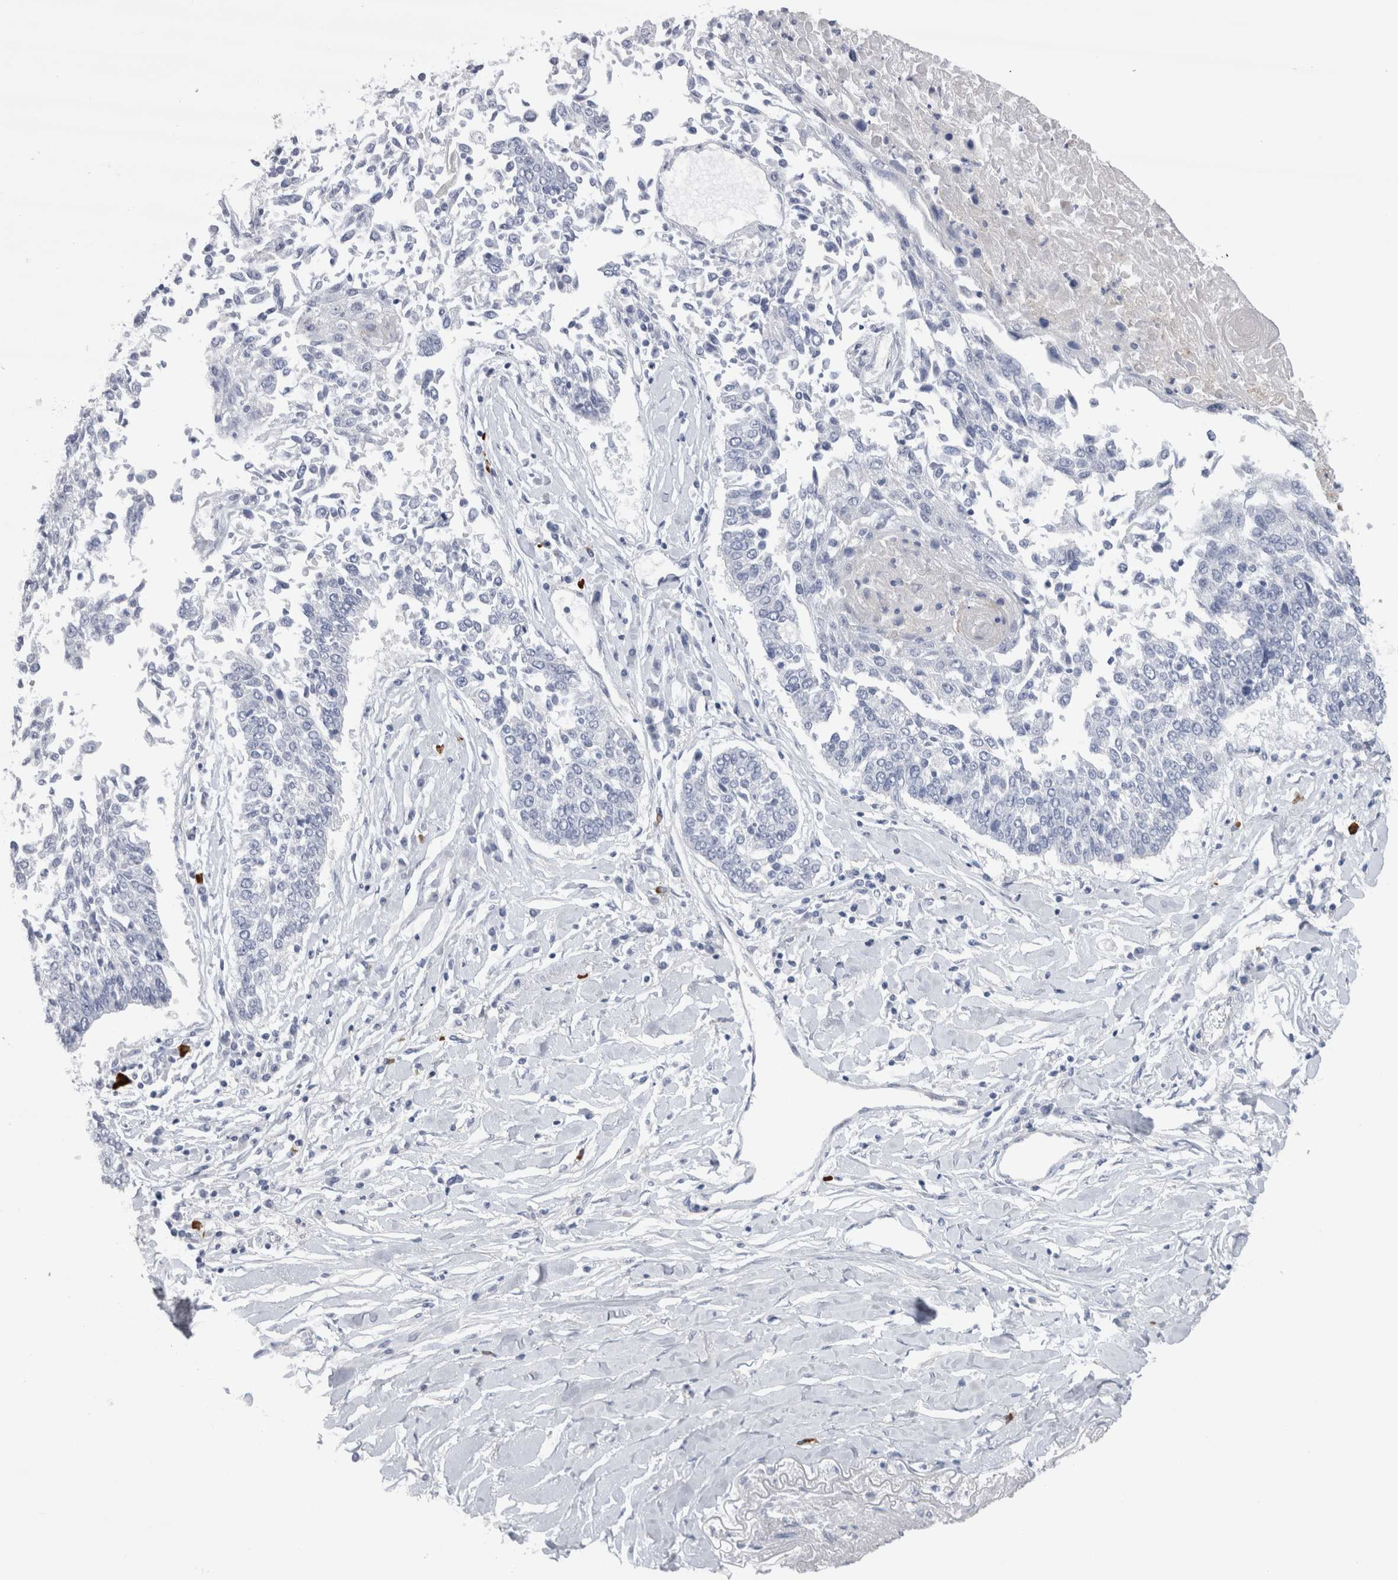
{"staining": {"intensity": "negative", "quantity": "none", "location": "none"}, "tissue": "lung cancer", "cell_type": "Tumor cells", "image_type": "cancer", "snomed": [{"axis": "morphology", "description": "Normal tissue, NOS"}, {"axis": "morphology", "description": "Squamous cell carcinoma, NOS"}, {"axis": "topography", "description": "Cartilage tissue"}, {"axis": "topography", "description": "Bronchus"}, {"axis": "topography", "description": "Lung"}, {"axis": "topography", "description": "Peripheral nerve tissue"}], "caption": "Immunohistochemistry (IHC) histopathology image of lung cancer (squamous cell carcinoma) stained for a protein (brown), which shows no staining in tumor cells.", "gene": "CDH17", "patient": {"sex": "female", "age": 49}}